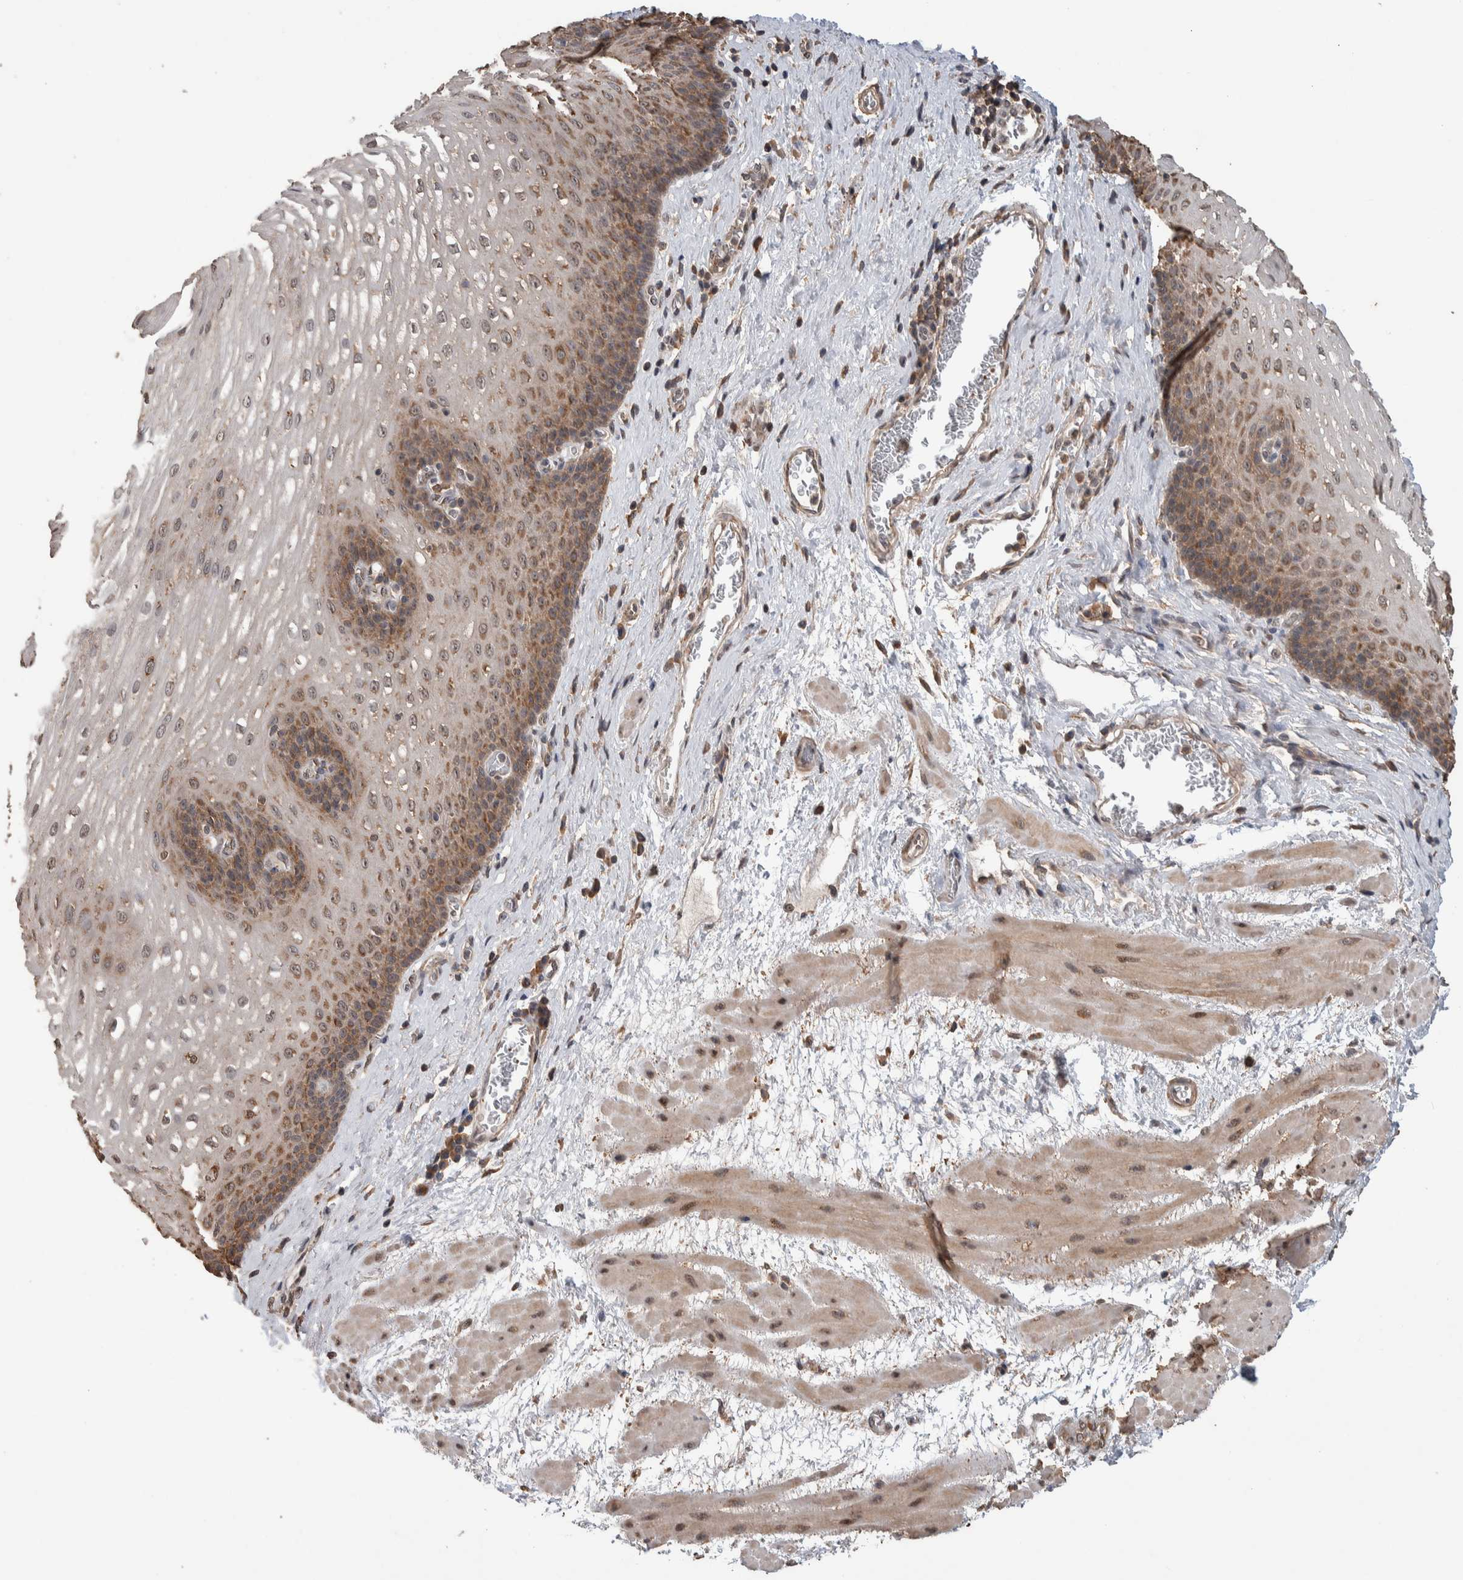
{"staining": {"intensity": "moderate", "quantity": ">75%", "location": "cytoplasmic/membranous,nuclear"}, "tissue": "esophagus", "cell_type": "Squamous epithelial cells", "image_type": "normal", "snomed": [{"axis": "morphology", "description": "Normal tissue, NOS"}, {"axis": "topography", "description": "Esophagus"}], "caption": "The immunohistochemical stain shows moderate cytoplasmic/membranous,nuclear staining in squamous epithelial cells of benign esophagus. The protein of interest is shown in brown color, while the nuclei are stained blue.", "gene": "DVL2", "patient": {"sex": "male", "age": 48}}